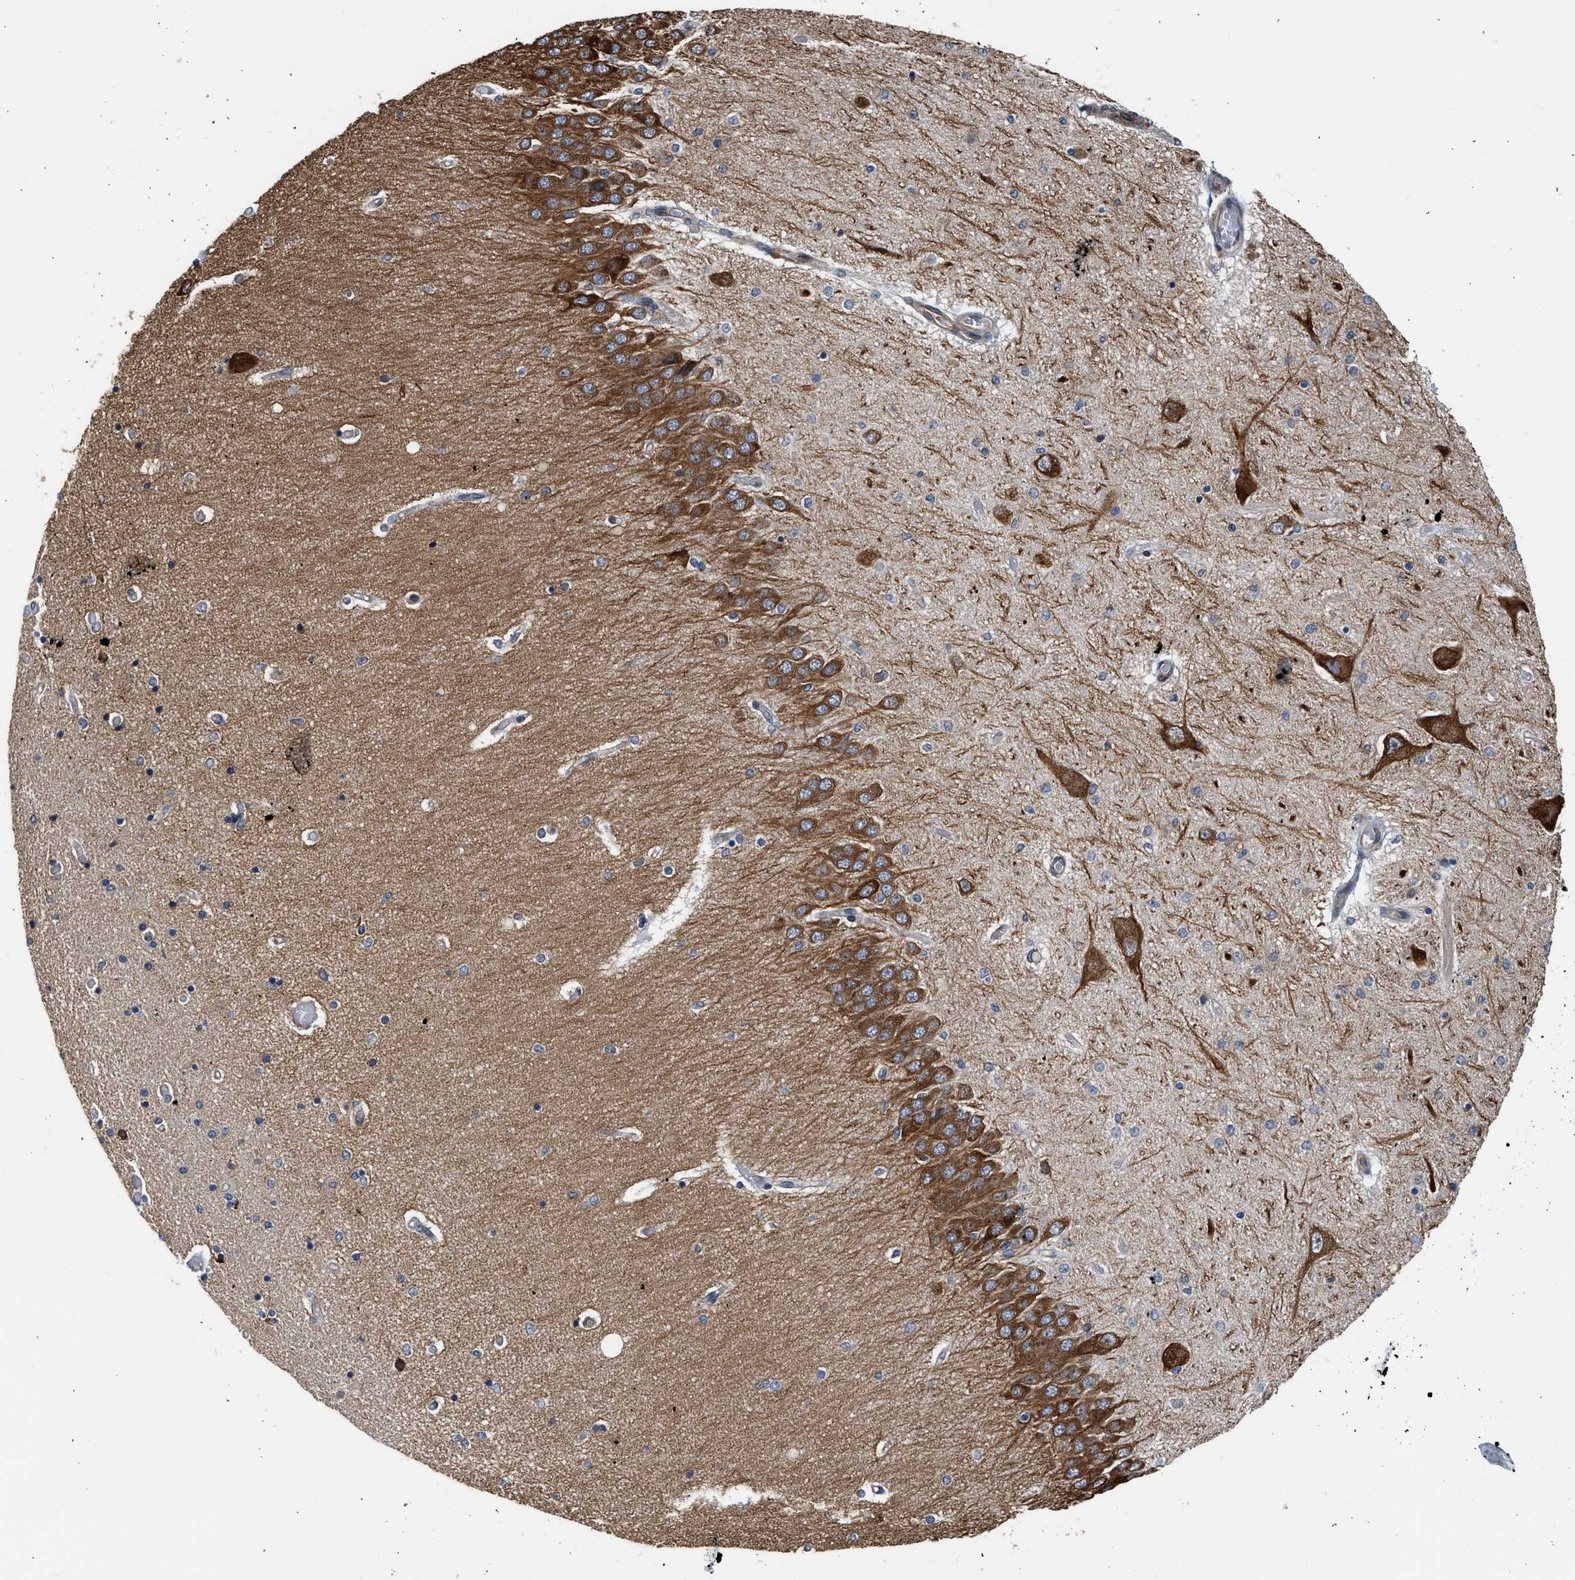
{"staining": {"intensity": "strong", "quantity": "<25%", "location": "cytoplasmic/membranous"}, "tissue": "hippocampus", "cell_type": "Glial cells", "image_type": "normal", "snomed": [{"axis": "morphology", "description": "Normal tissue, NOS"}, {"axis": "topography", "description": "Hippocampus"}], "caption": "IHC (DAB) staining of benign hippocampus shows strong cytoplasmic/membranous protein positivity in about <25% of glial cells.", "gene": "POLG2", "patient": {"sex": "female", "age": 54}}